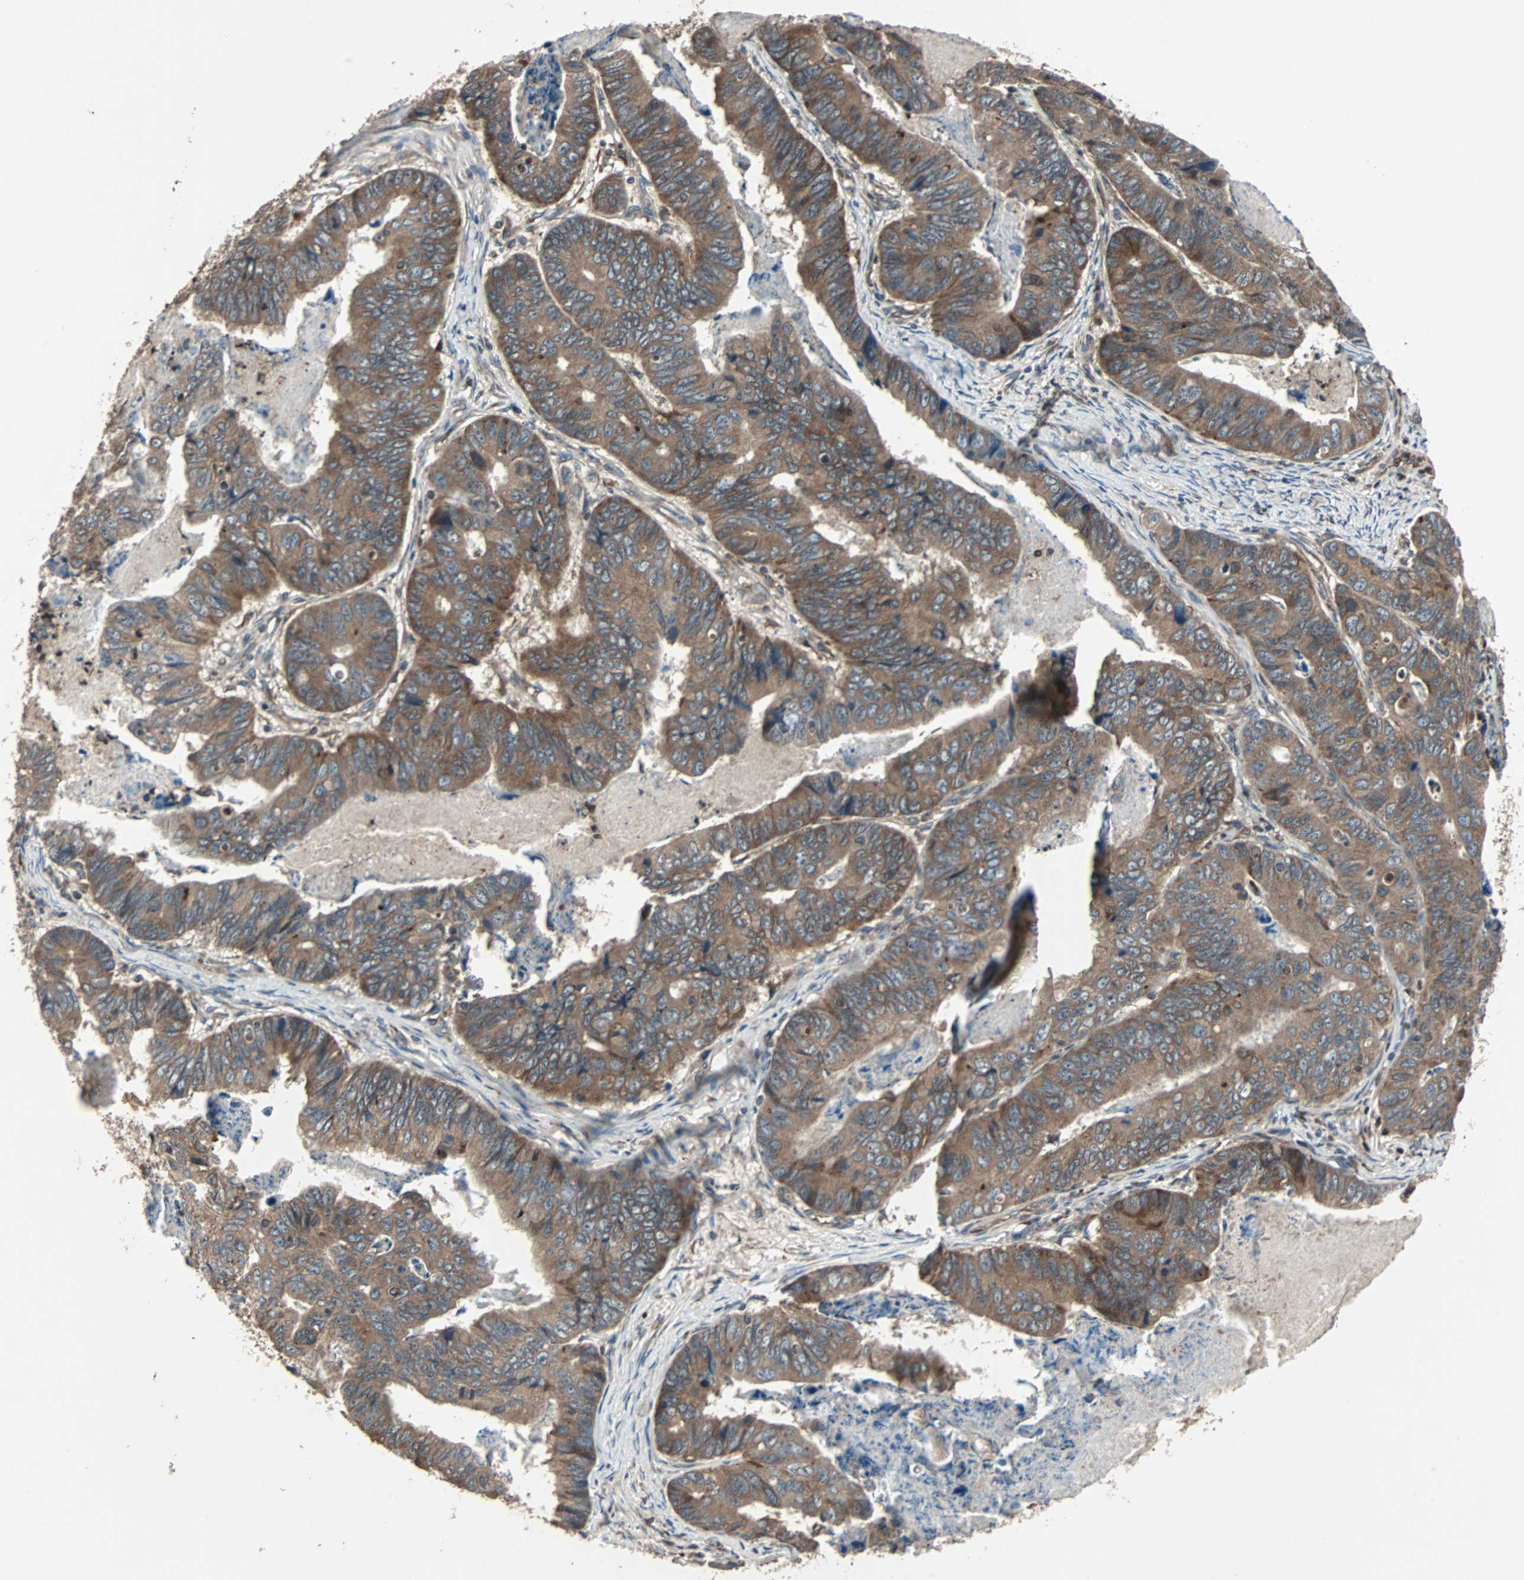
{"staining": {"intensity": "moderate", "quantity": ">75%", "location": "cytoplasmic/membranous"}, "tissue": "stomach cancer", "cell_type": "Tumor cells", "image_type": "cancer", "snomed": [{"axis": "morphology", "description": "Adenocarcinoma, NOS"}, {"axis": "topography", "description": "Stomach, lower"}], "caption": "The immunohistochemical stain shows moderate cytoplasmic/membranous staining in tumor cells of adenocarcinoma (stomach) tissue.", "gene": "RAB7A", "patient": {"sex": "male", "age": 77}}